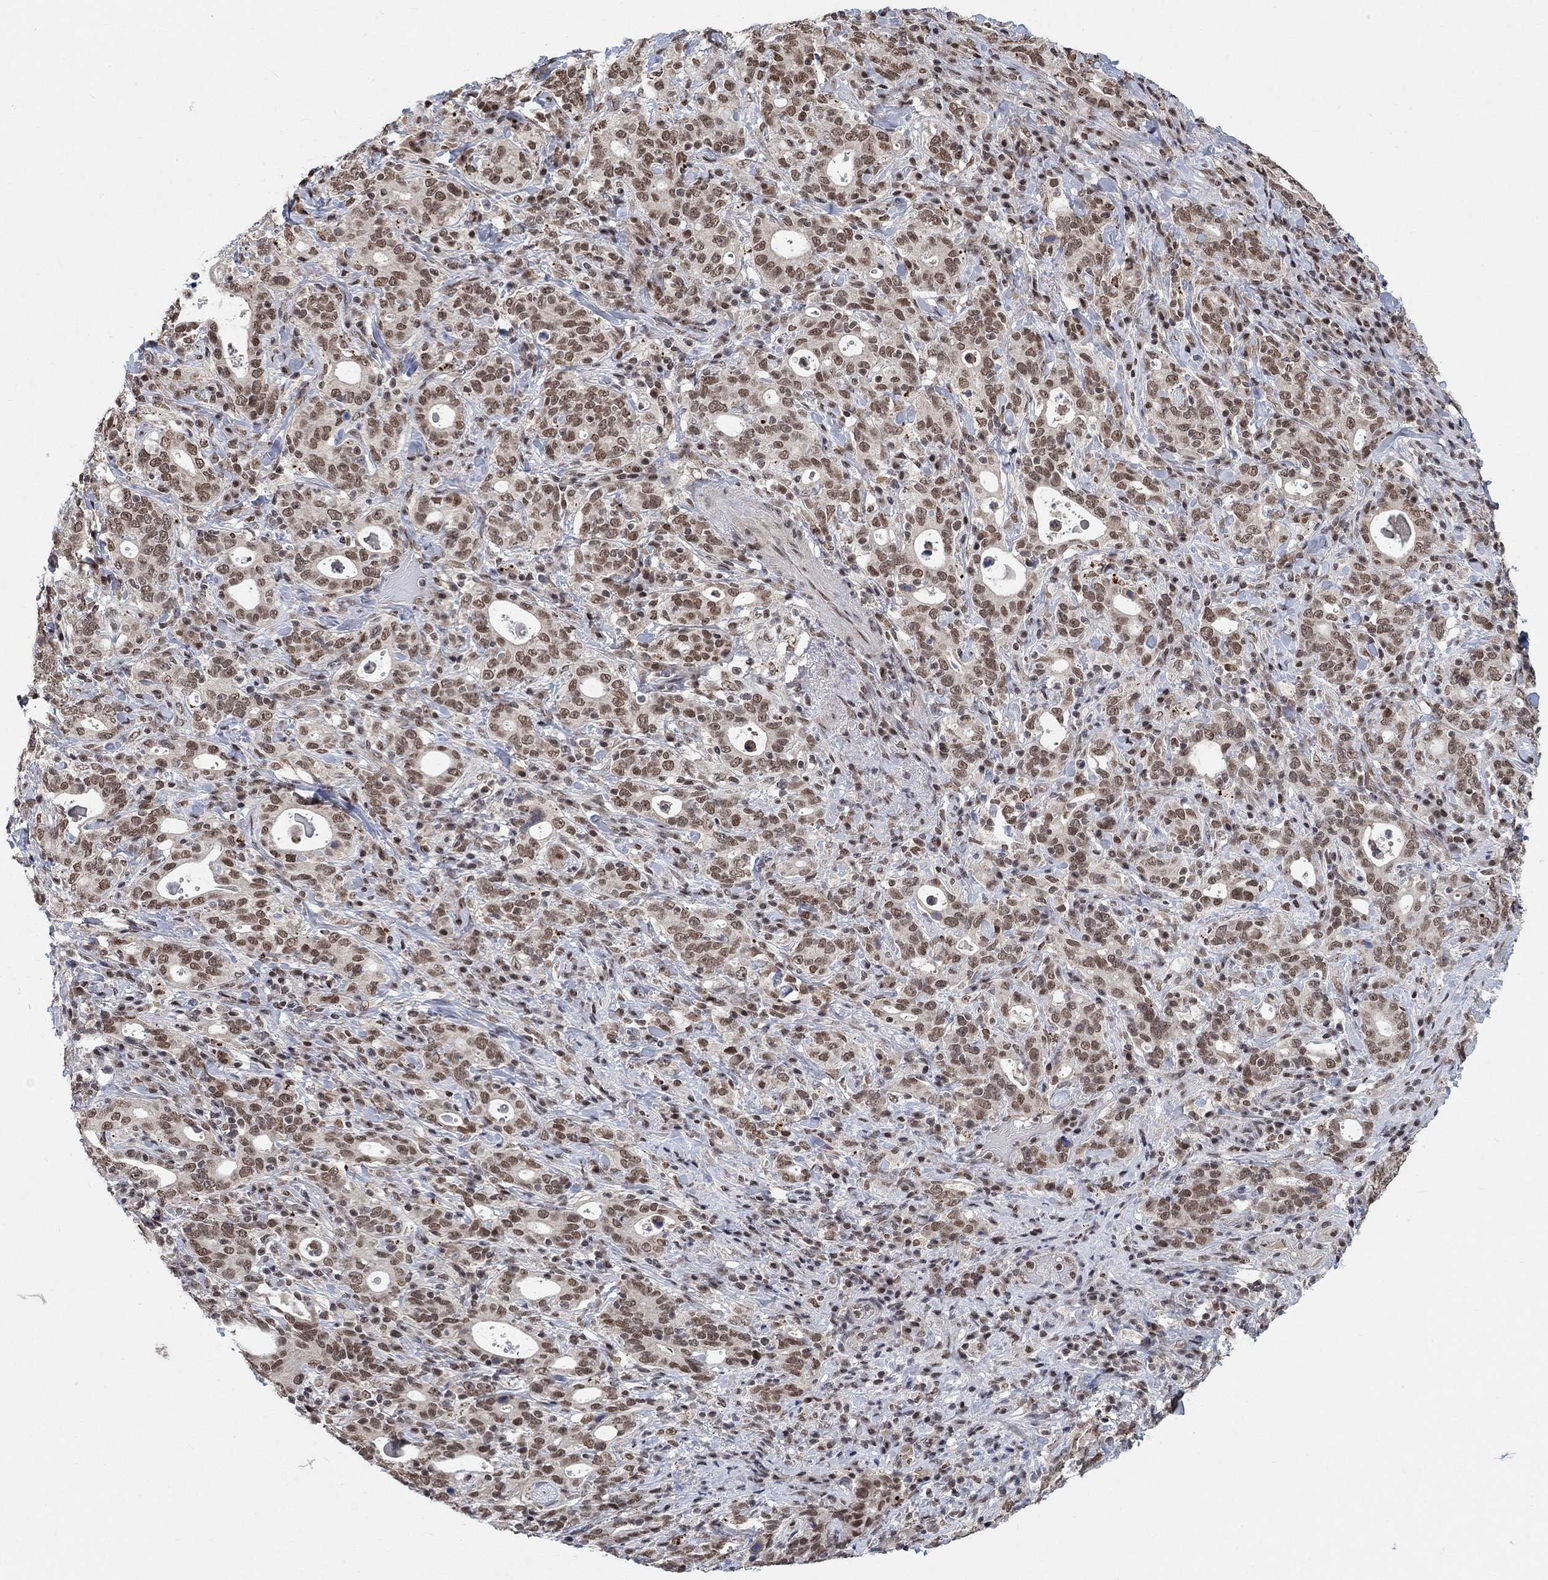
{"staining": {"intensity": "moderate", "quantity": ">75%", "location": "nuclear"}, "tissue": "stomach cancer", "cell_type": "Tumor cells", "image_type": "cancer", "snomed": [{"axis": "morphology", "description": "Adenocarcinoma, NOS"}, {"axis": "topography", "description": "Stomach"}], "caption": "IHC staining of stomach cancer, which reveals medium levels of moderate nuclear staining in approximately >75% of tumor cells indicating moderate nuclear protein staining. The staining was performed using DAB (brown) for protein detection and nuclei were counterstained in hematoxylin (blue).", "gene": "THAP8", "patient": {"sex": "male", "age": 79}}